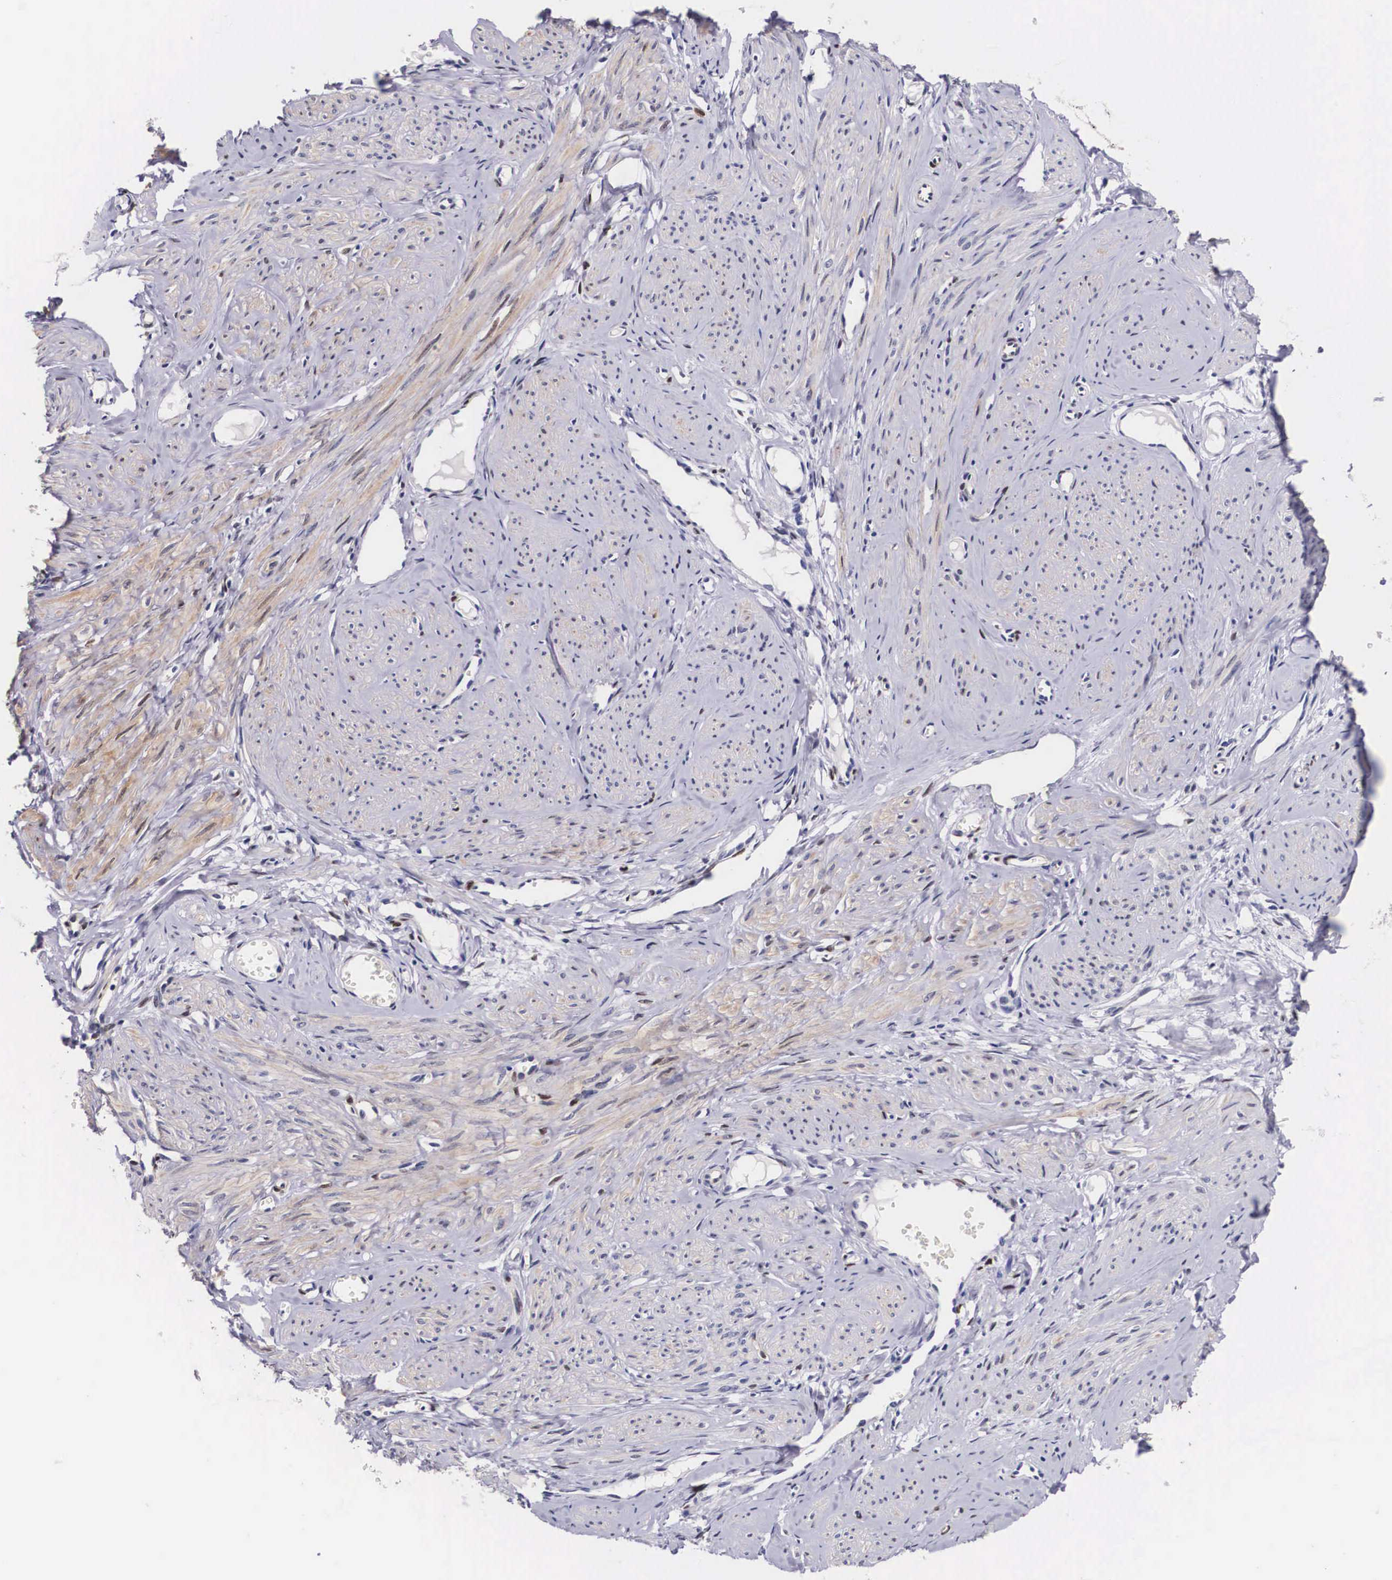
{"staining": {"intensity": "moderate", "quantity": "25%-75%", "location": "cytoplasmic/membranous,nuclear"}, "tissue": "smooth muscle", "cell_type": "Smooth muscle cells", "image_type": "normal", "snomed": [{"axis": "morphology", "description": "Normal tissue, NOS"}, {"axis": "topography", "description": "Uterus"}], "caption": "Smooth muscle cells exhibit medium levels of moderate cytoplasmic/membranous,nuclear expression in approximately 25%-75% of cells in benign human smooth muscle. (DAB (3,3'-diaminobenzidine) IHC, brown staining for protein, blue staining for nuclei).", "gene": "KHDRBS3", "patient": {"sex": "female", "age": 45}}